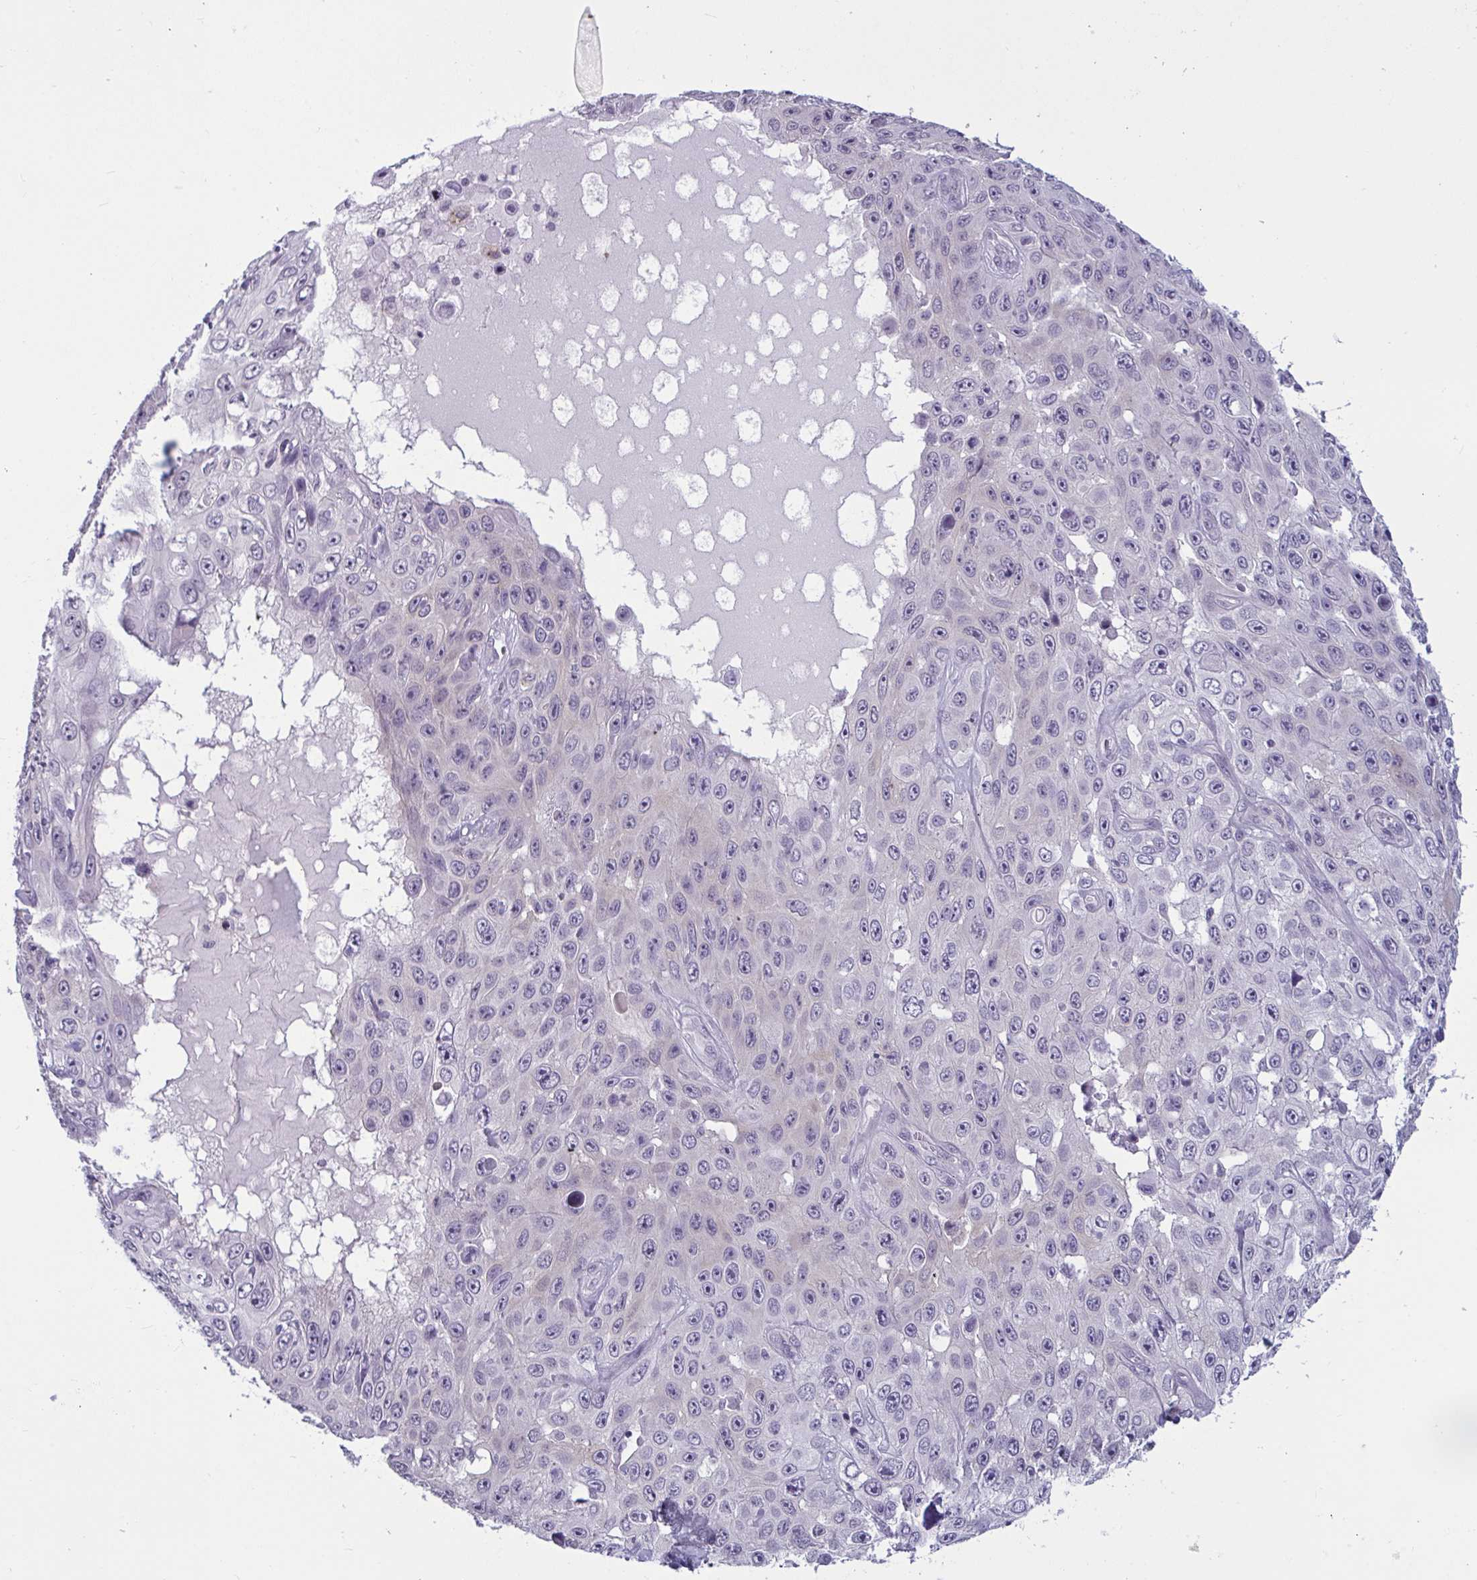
{"staining": {"intensity": "negative", "quantity": "none", "location": "none"}, "tissue": "skin cancer", "cell_type": "Tumor cells", "image_type": "cancer", "snomed": [{"axis": "morphology", "description": "Squamous cell carcinoma, NOS"}, {"axis": "topography", "description": "Skin"}], "caption": "This is a image of immunohistochemistry staining of skin cancer (squamous cell carcinoma), which shows no expression in tumor cells. The staining was performed using DAB to visualize the protein expression in brown, while the nuclei were stained in blue with hematoxylin (Magnification: 20x).", "gene": "TBC1D4", "patient": {"sex": "male", "age": 82}}